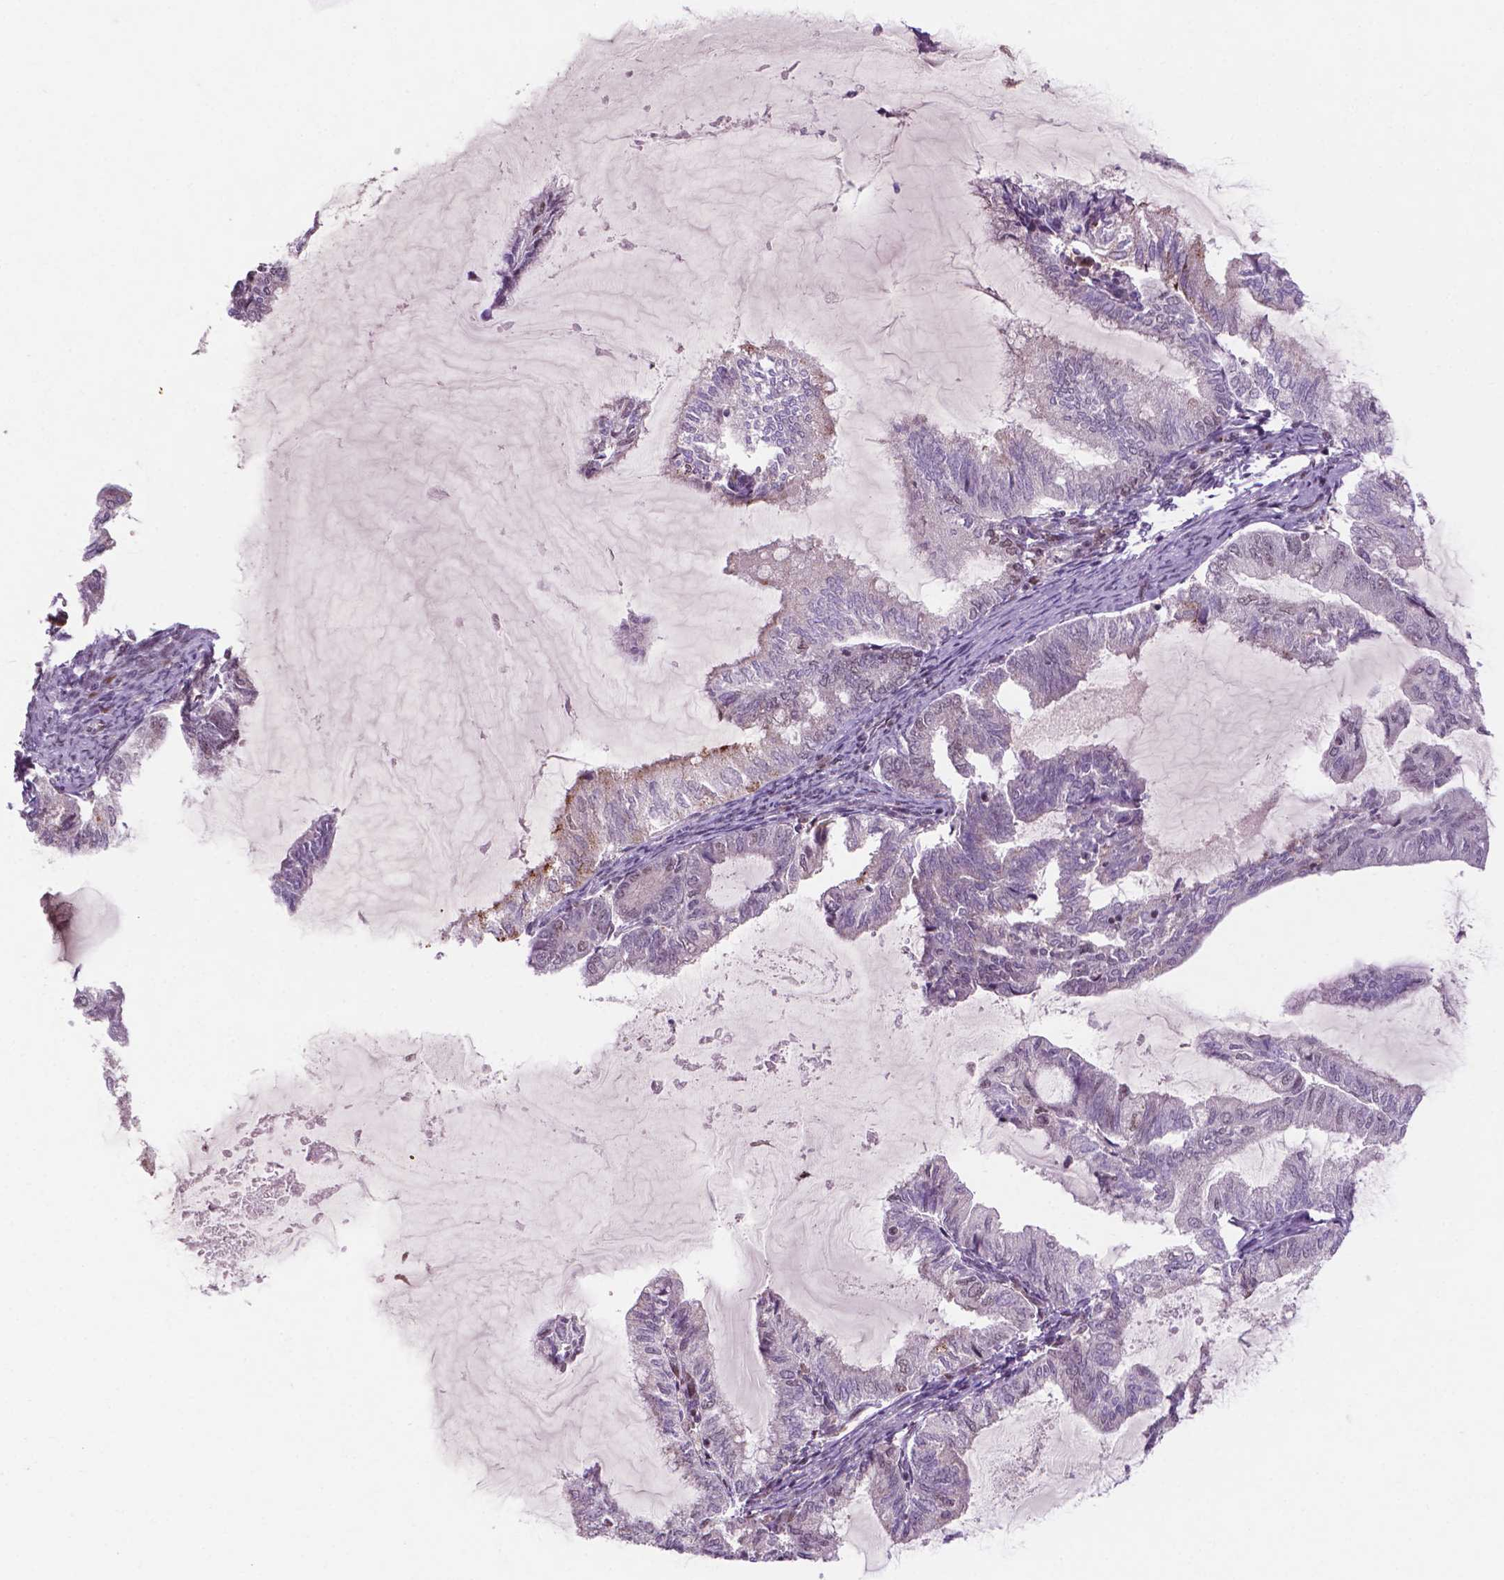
{"staining": {"intensity": "weak", "quantity": "<25%", "location": "nuclear"}, "tissue": "endometrial cancer", "cell_type": "Tumor cells", "image_type": "cancer", "snomed": [{"axis": "morphology", "description": "Adenocarcinoma, NOS"}, {"axis": "topography", "description": "Endometrium"}], "caption": "The image shows no significant positivity in tumor cells of endometrial adenocarcinoma. (Stains: DAB (3,3'-diaminobenzidine) immunohistochemistry (IHC) with hematoxylin counter stain, Microscopy: brightfield microscopy at high magnification).", "gene": "PER2", "patient": {"sex": "female", "age": 79}}